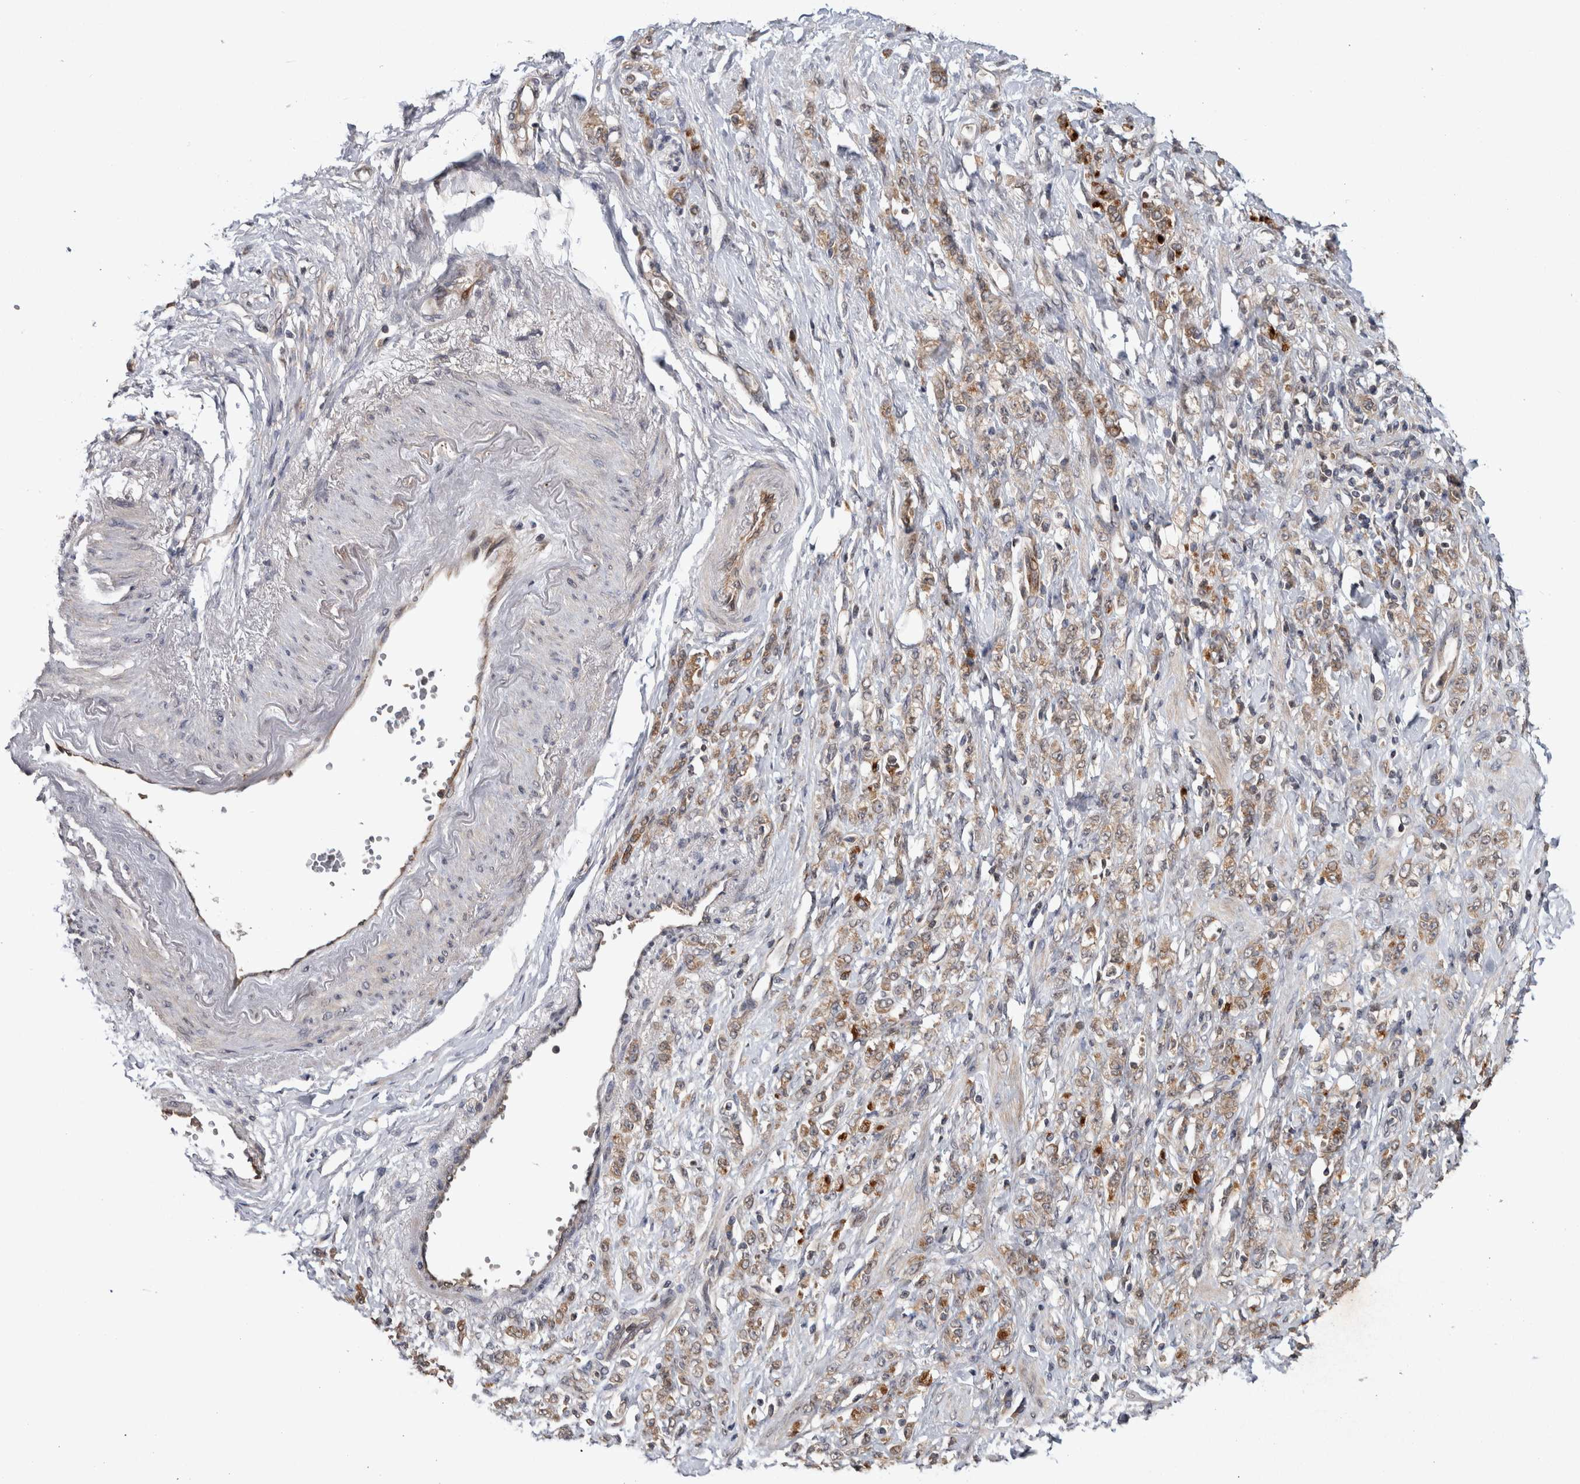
{"staining": {"intensity": "weak", "quantity": ">75%", "location": "cytoplasmic/membranous"}, "tissue": "stomach cancer", "cell_type": "Tumor cells", "image_type": "cancer", "snomed": [{"axis": "morphology", "description": "Adenocarcinoma, NOS"}, {"axis": "topography", "description": "Stomach"}], "caption": "Stomach cancer (adenocarcinoma) stained with a protein marker displays weak staining in tumor cells.", "gene": "HMOX2", "patient": {"sex": "male", "age": 82}}